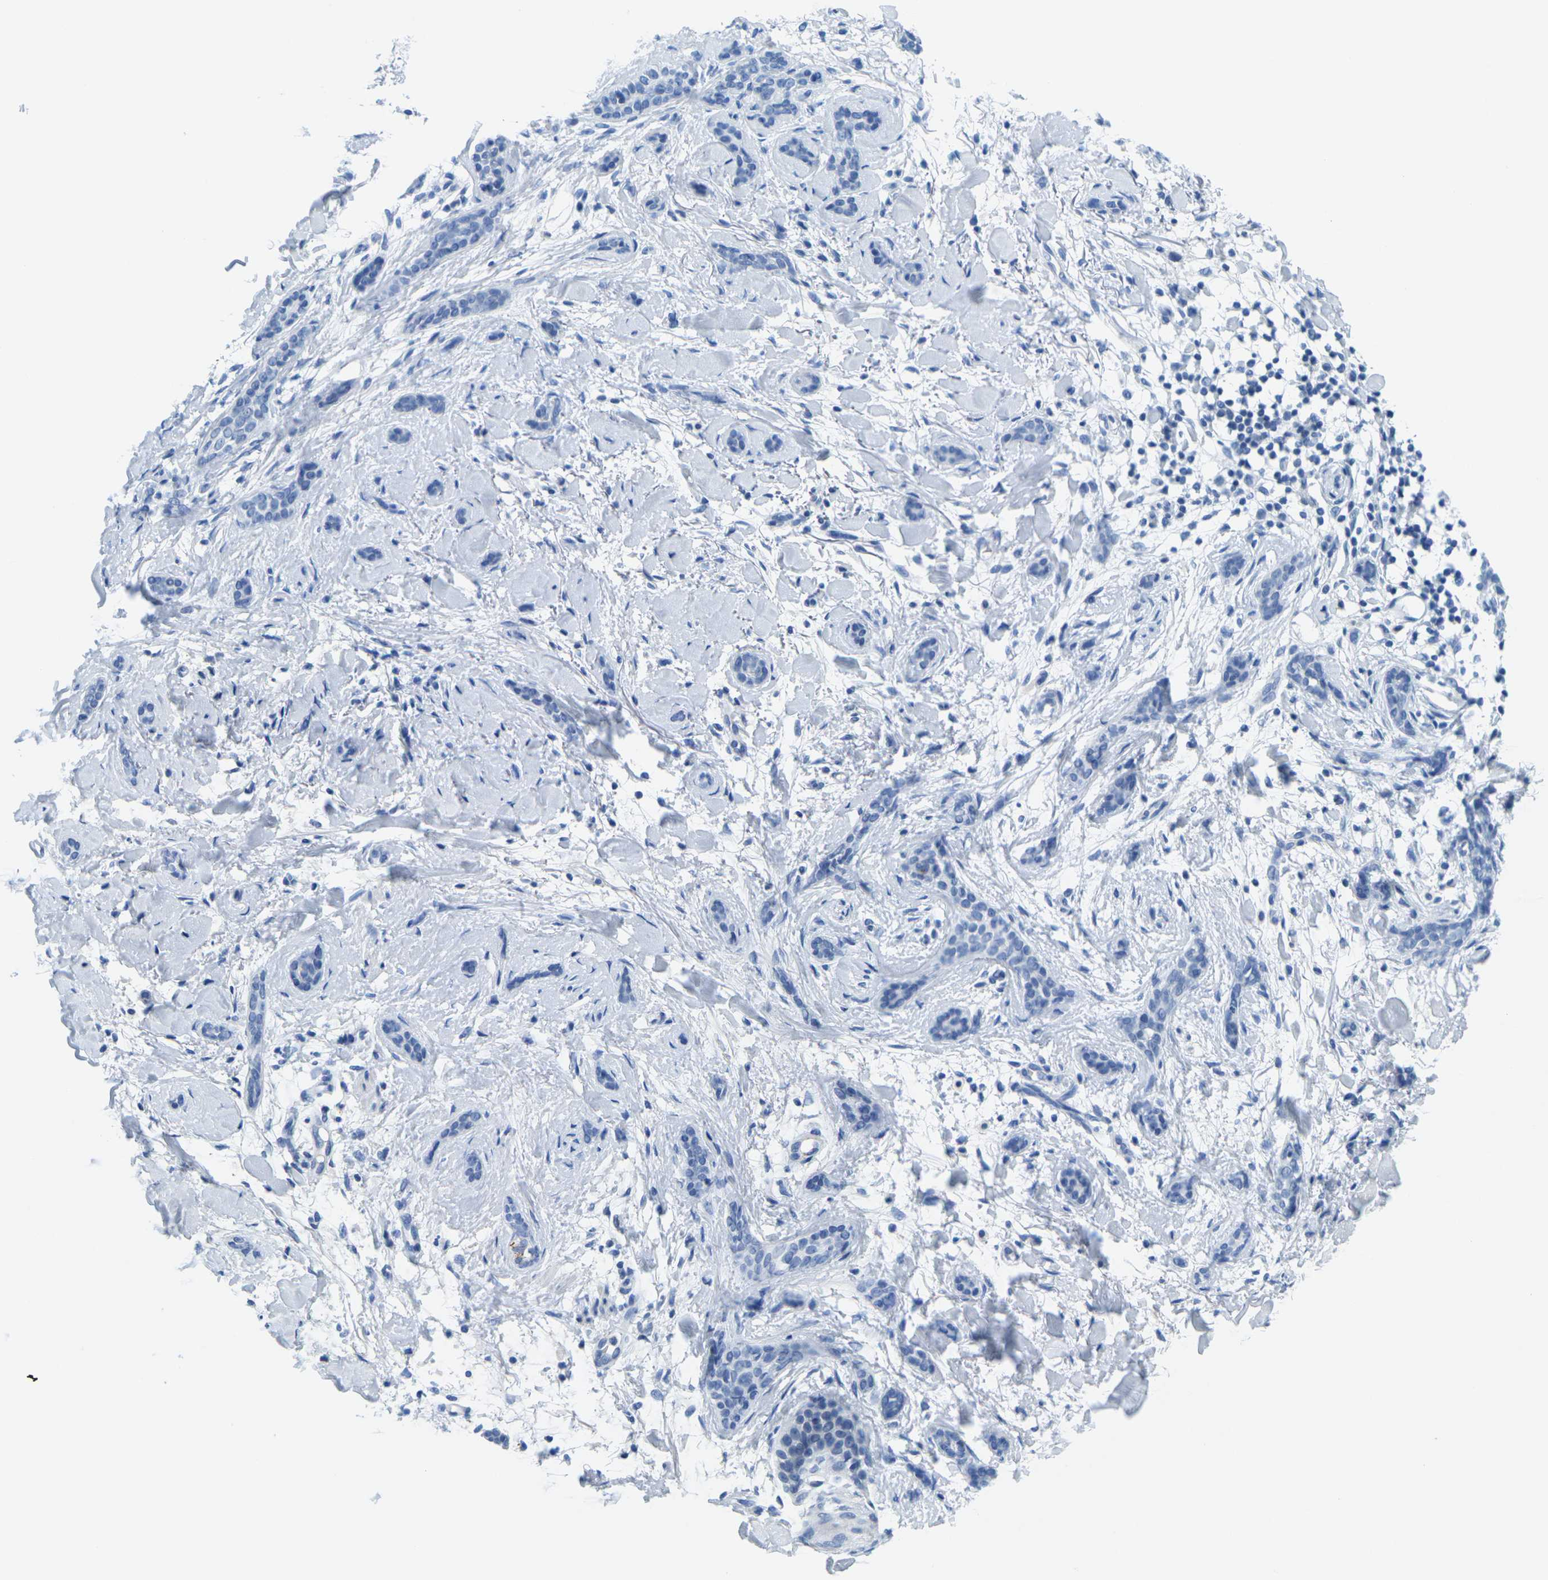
{"staining": {"intensity": "negative", "quantity": "none", "location": "none"}, "tissue": "skin cancer", "cell_type": "Tumor cells", "image_type": "cancer", "snomed": [{"axis": "morphology", "description": "Basal cell carcinoma"}, {"axis": "topography", "description": "Skin"}], "caption": "Immunohistochemistry photomicrograph of human skin basal cell carcinoma stained for a protein (brown), which displays no expression in tumor cells.", "gene": "FAM3D", "patient": {"sex": "female", "age": 58}}